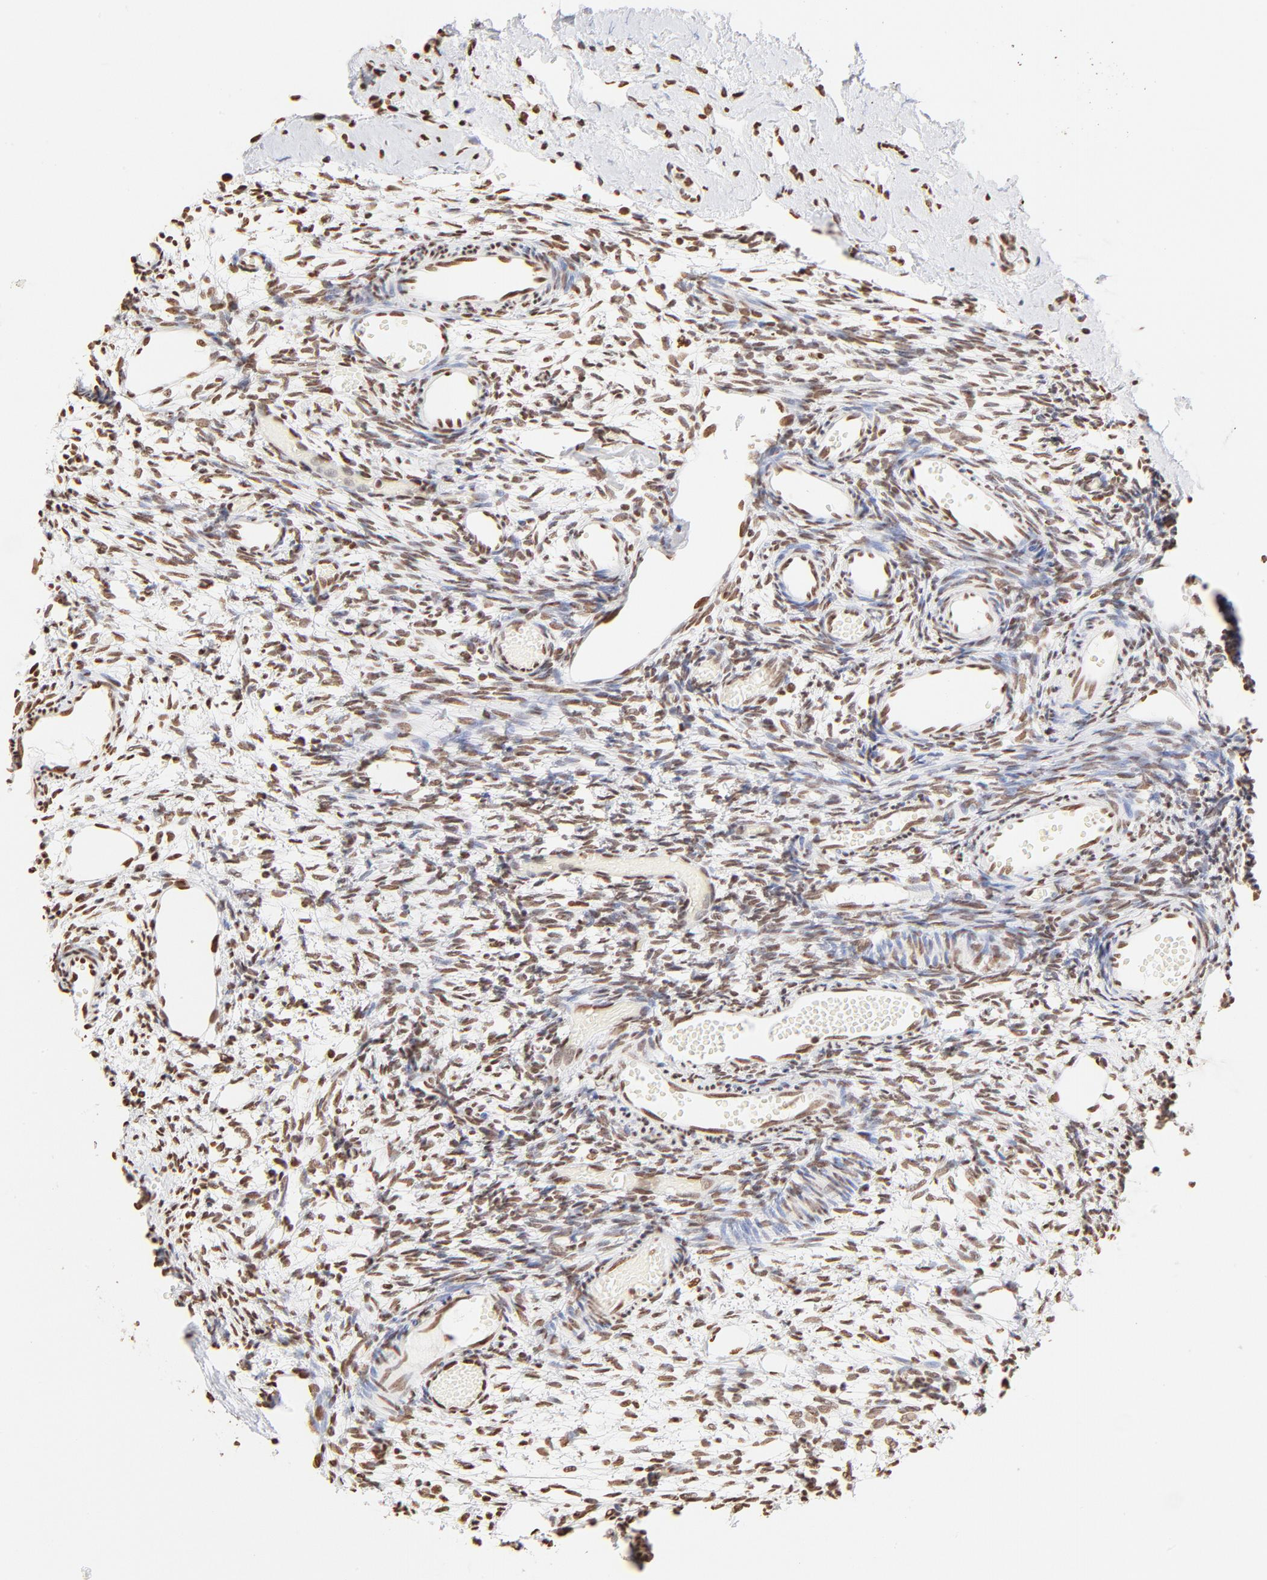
{"staining": {"intensity": "moderate", "quantity": ">75%", "location": "nuclear"}, "tissue": "ovary", "cell_type": "Ovarian stroma cells", "image_type": "normal", "snomed": [{"axis": "morphology", "description": "Normal tissue, NOS"}, {"axis": "topography", "description": "Ovary"}], "caption": "A brown stain labels moderate nuclear positivity of a protein in ovarian stroma cells of unremarkable ovary.", "gene": "ZNF540", "patient": {"sex": "female", "age": 35}}